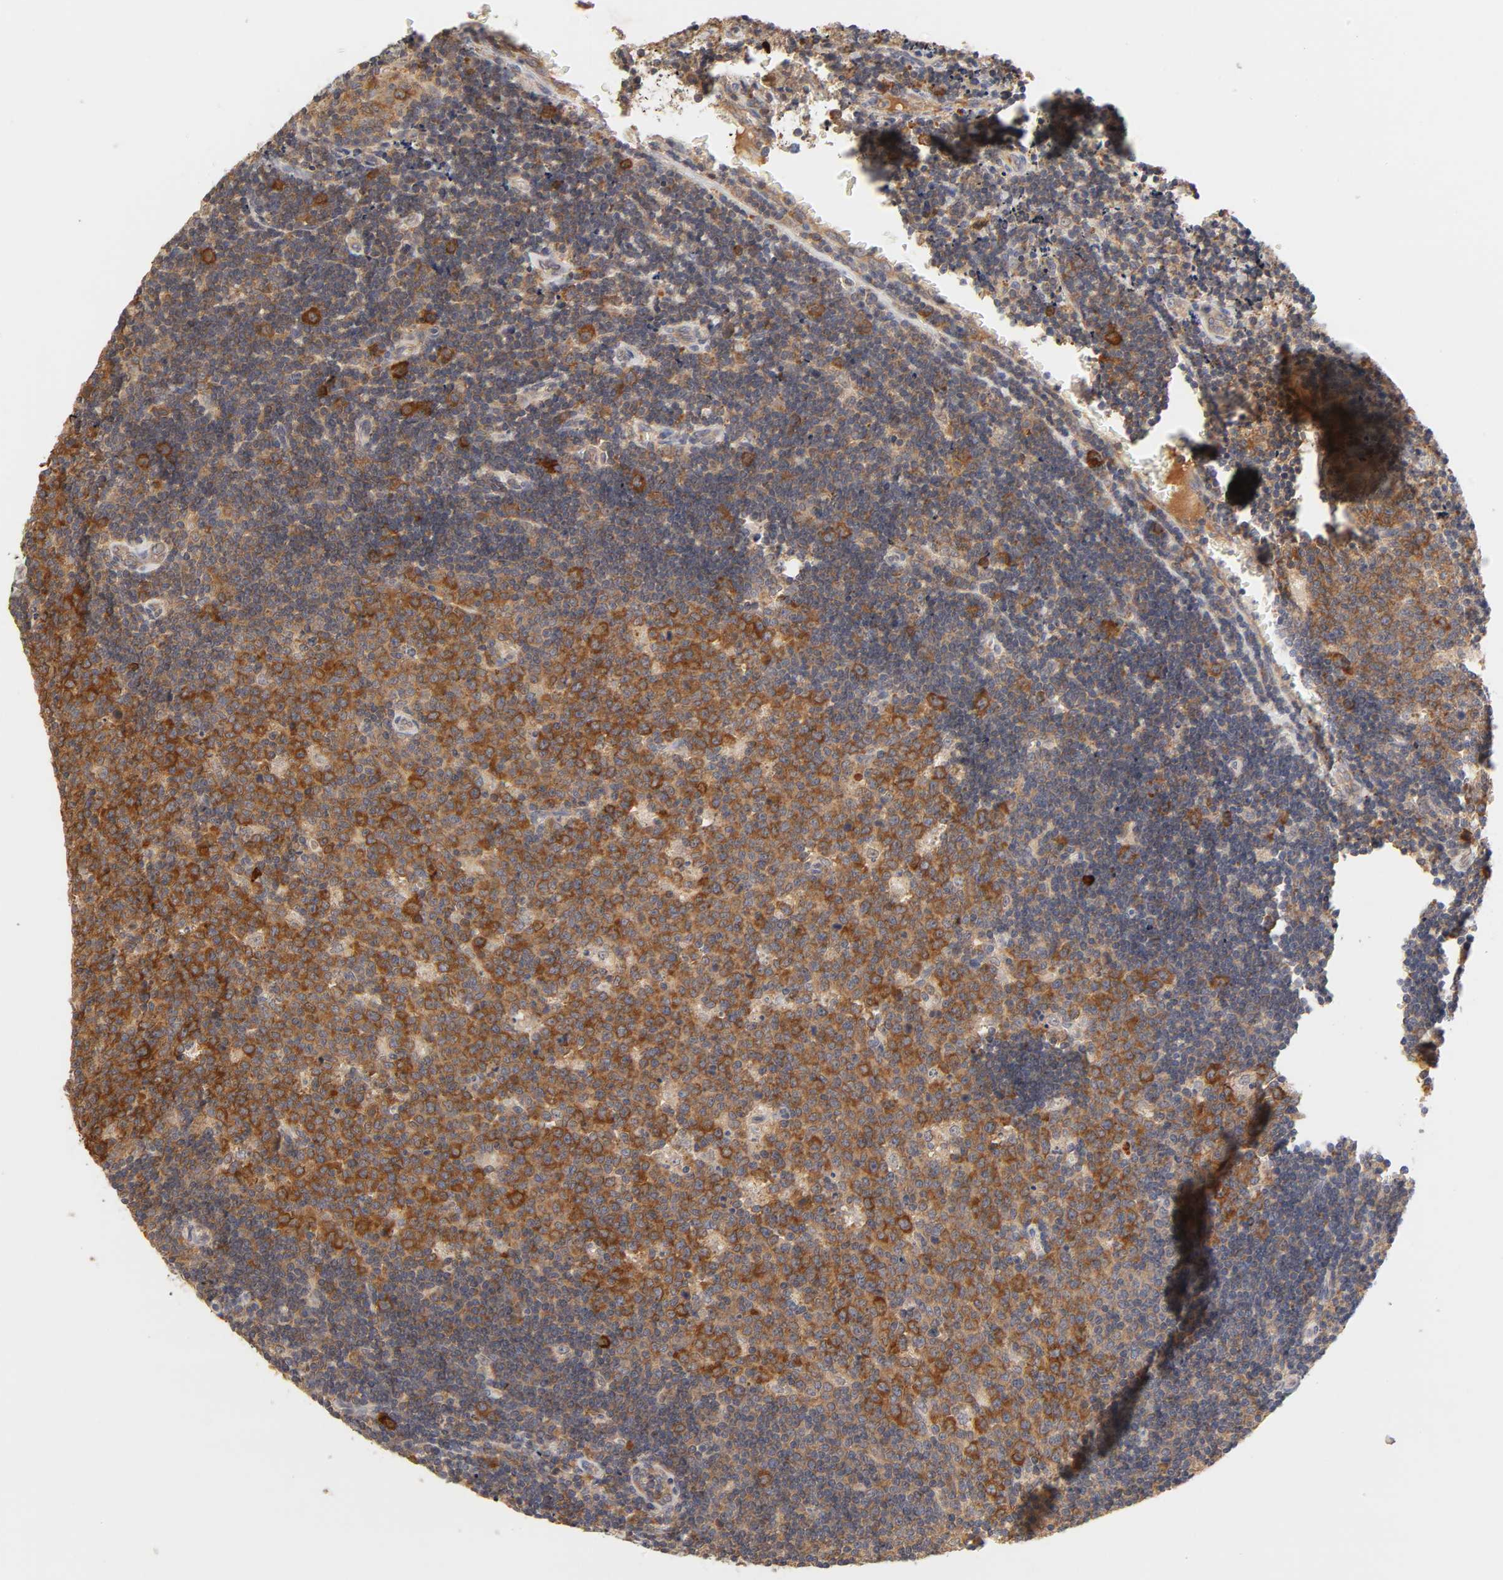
{"staining": {"intensity": "strong", "quantity": ">75%", "location": "cytoplasmic/membranous"}, "tissue": "lymph node", "cell_type": "Germinal center cells", "image_type": "normal", "snomed": [{"axis": "morphology", "description": "Normal tissue, NOS"}, {"axis": "topography", "description": "Lymph node"}, {"axis": "topography", "description": "Salivary gland"}], "caption": "The micrograph reveals immunohistochemical staining of benign lymph node. There is strong cytoplasmic/membranous positivity is identified in approximately >75% of germinal center cells.", "gene": "RPS29", "patient": {"sex": "male", "age": 8}}